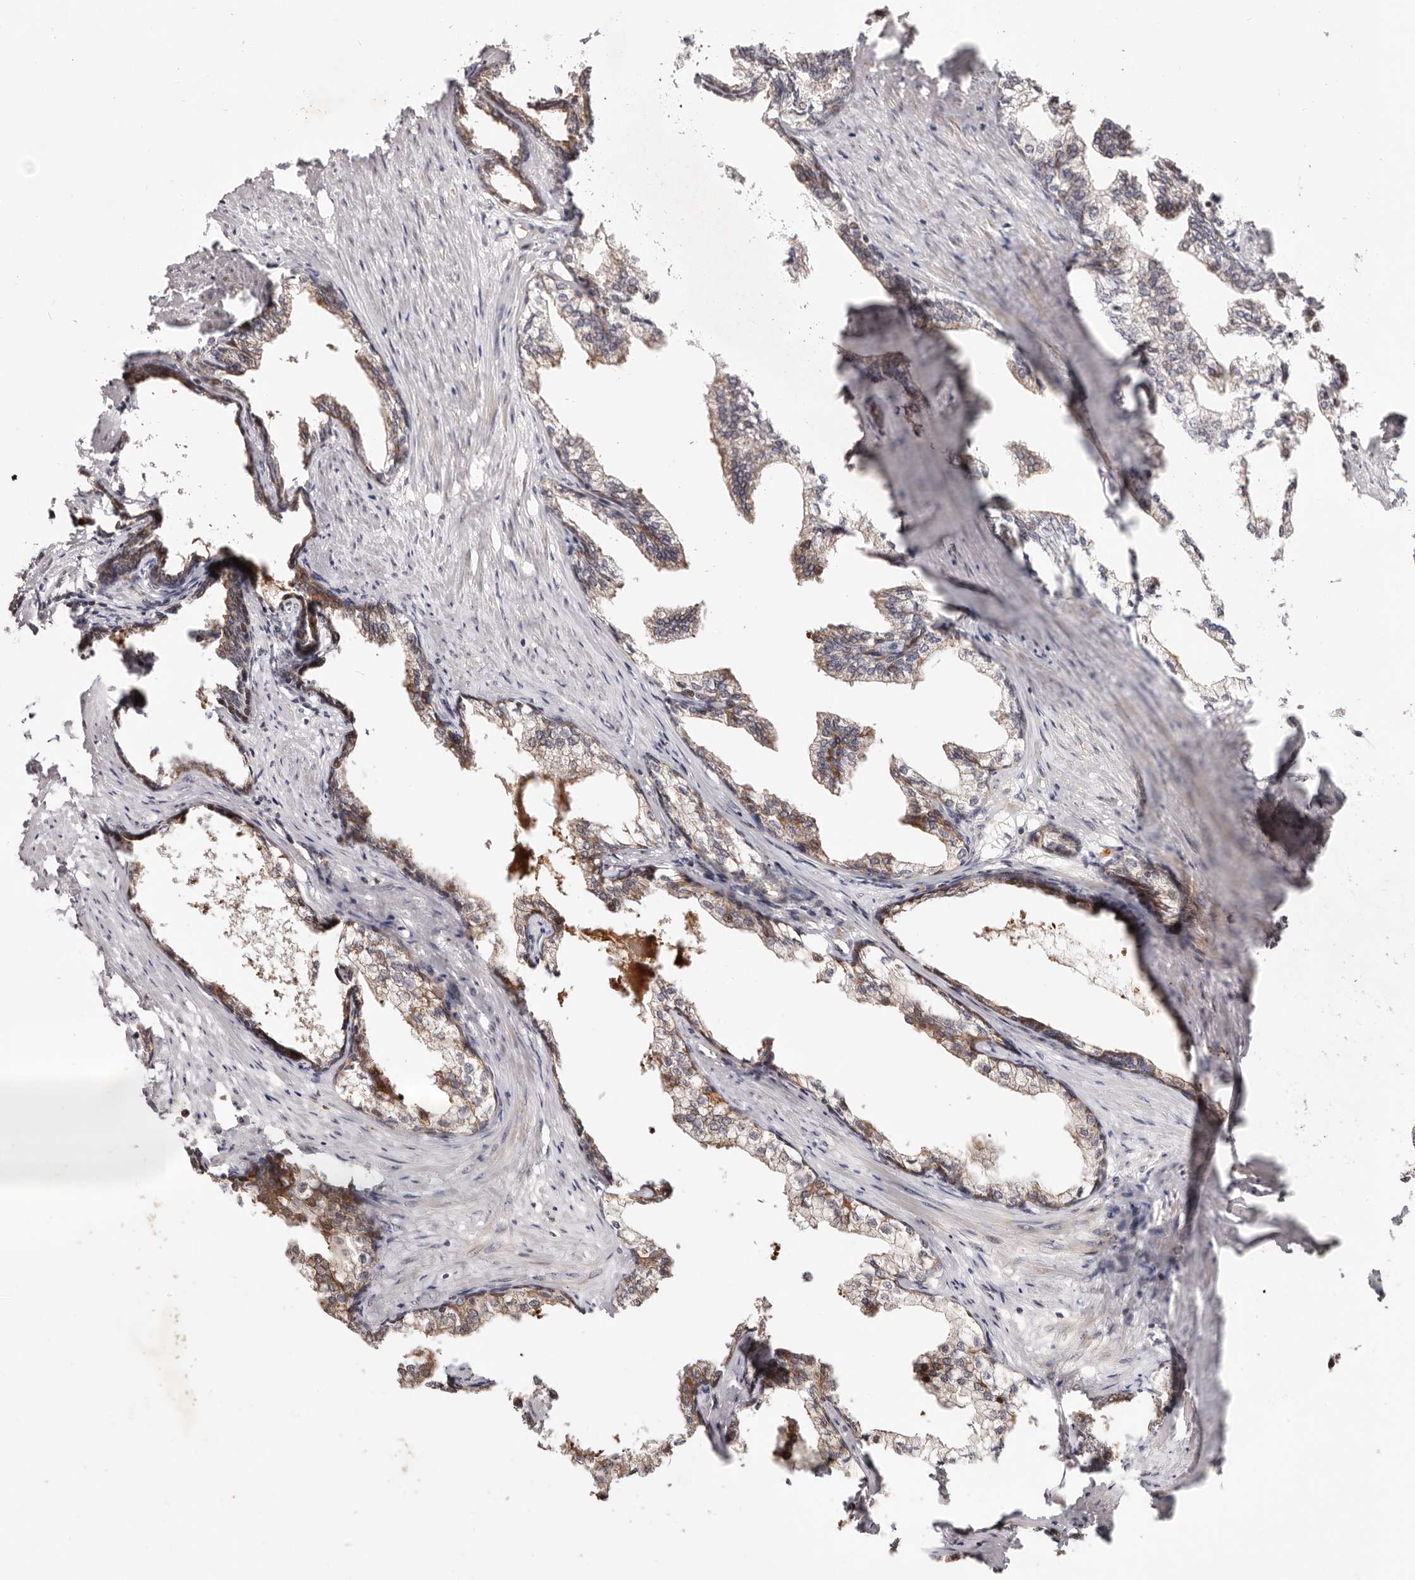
{"staining": {"intensity": "moderate", "quantity": ">75%", "location": "cytoplasmic/membranous"}, "tissue": "prostate cancer", "cell_type": "Tumor cells", "image_type": "cancer", "snomed": [{"axis": "morphology", "description": "Adenocarcinoma, High grade"}, {"axis": "topography", "description": "Prostate"}], "caption": "Protein expression by immunohistochemistry (IHC) exhibits moderate cytoplasmic/membranous expression in approximately >75% of tumor cells in prostate cancer.", "gene": "ODF2L", "patient": {"sex": "male", "age": 58}}